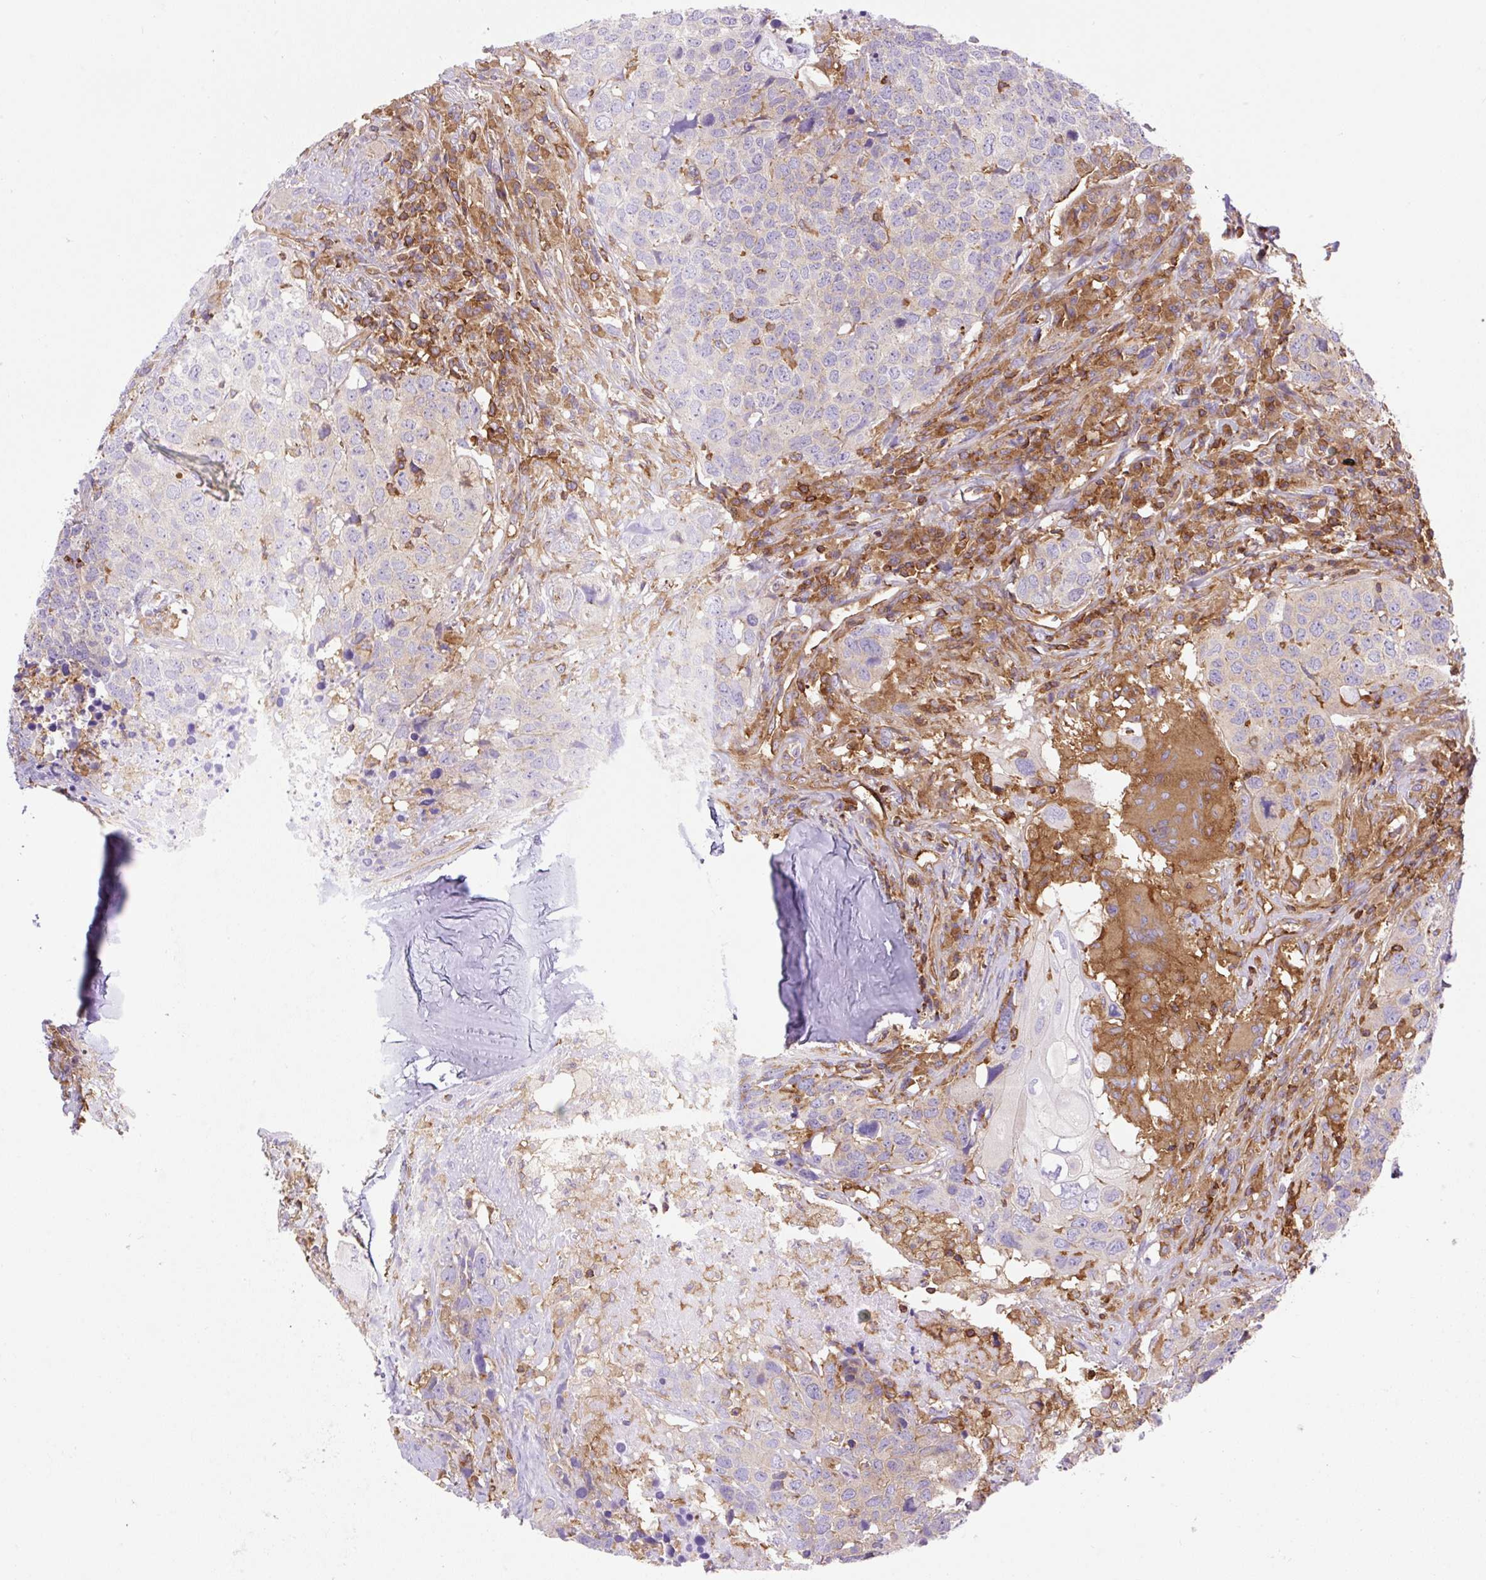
{"staining": {"intensity": "negative", "quantity": "none", "location": "none"}, "tissue": "head and neck cancer", "cell_type": "Tumor cells", "image_type": "cancer", "snomed": [{"axis": "morphology", "description": "Normal tissue, NOS"}, {"axis": "morphology", "description": "Squamous cell carcinoma, NOS"}, {"axis": "topography", "description": "Skeletal muscle"}, {"axis": "topography", "description": "Vascular tissue"}, {"axis": "topography", "description": "Peripheral nerve tissue"}, {"axis": "topography", "description": "Head-Neck"}], "caption": "This is an immunohistochemistry photomicrograph of human head and neck squamous cell carcinoma. There is no expression in tumor cells.", "gene": "DNM2", "patient": {"sex": "male", "age": 66}}